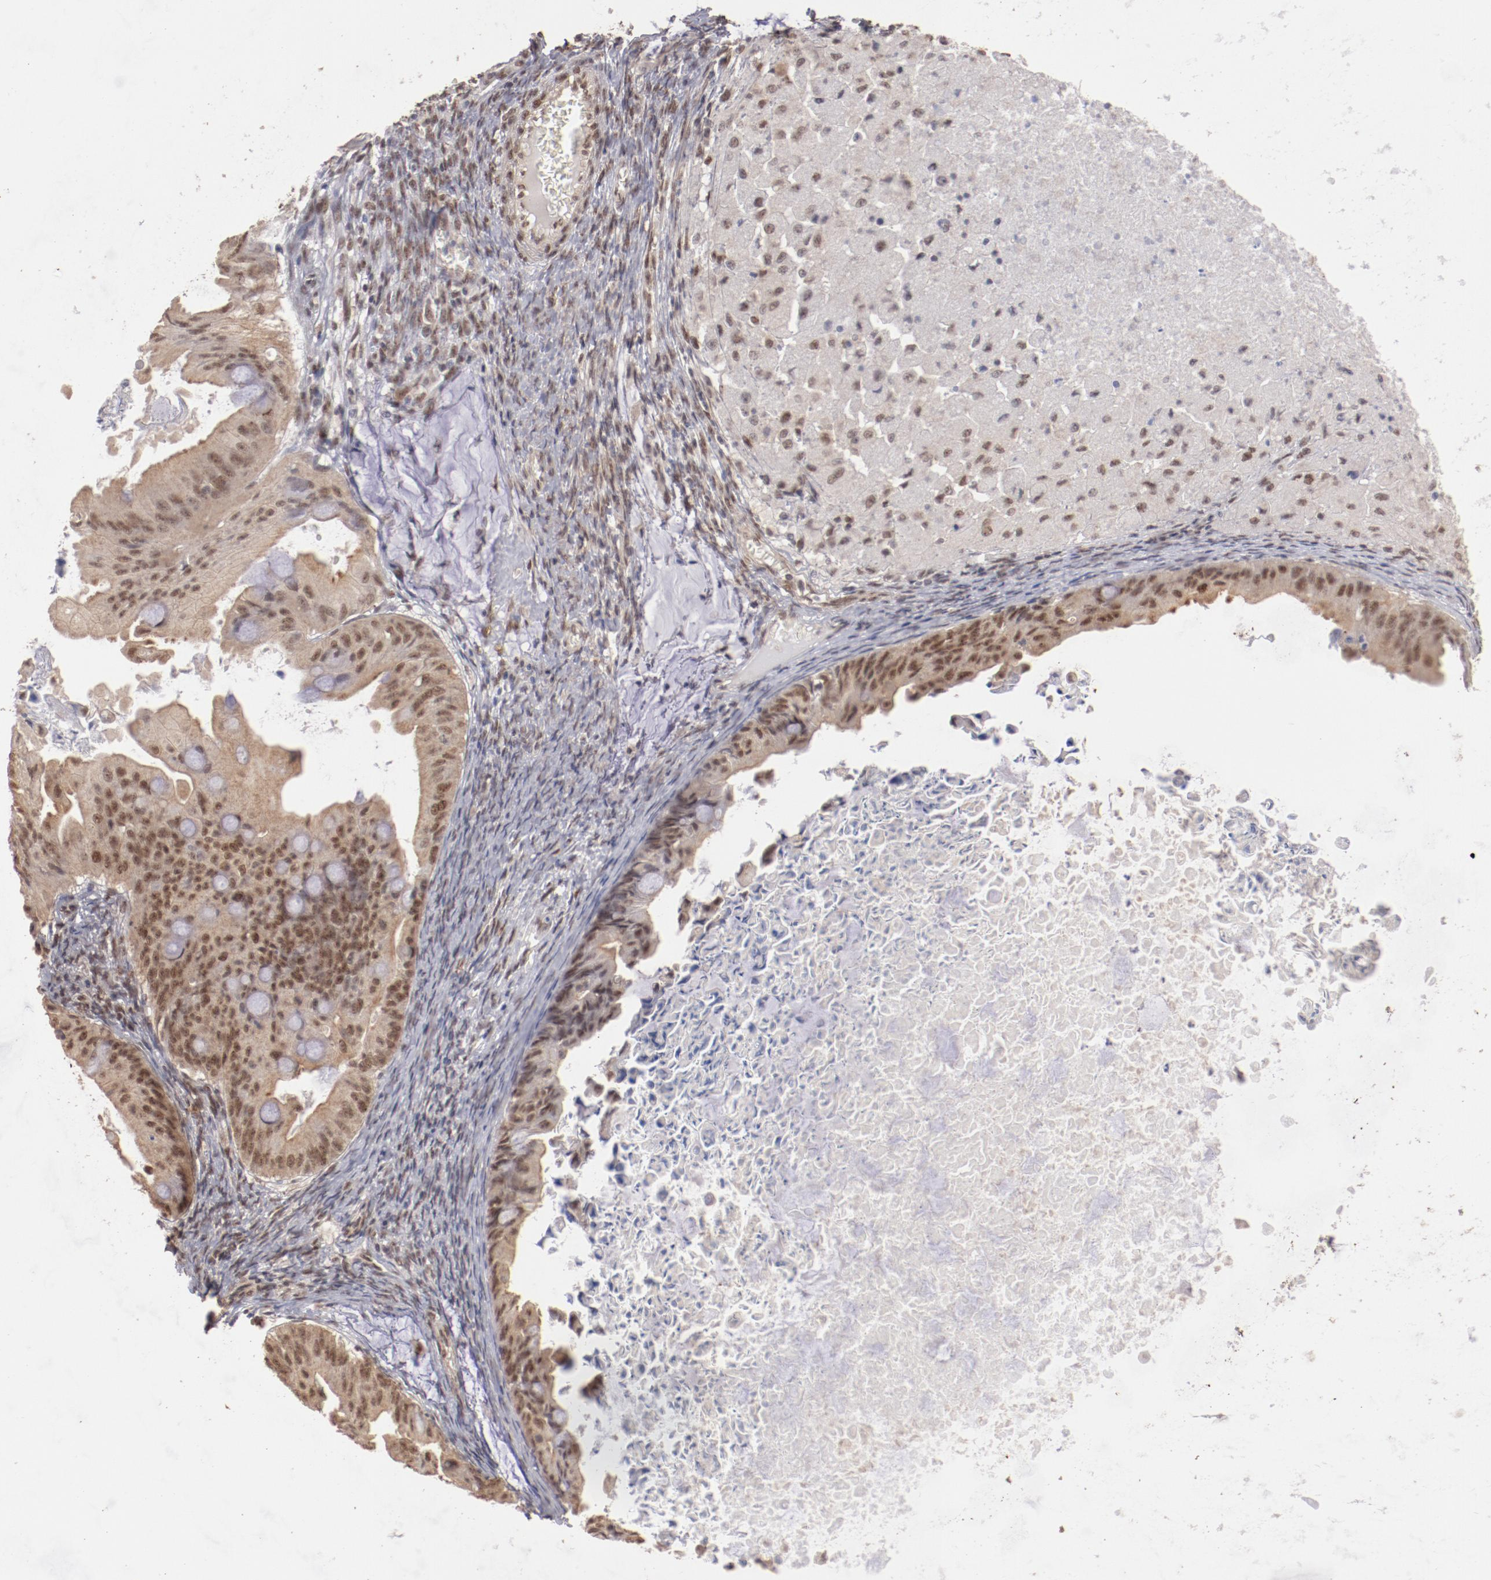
{"staining": {"intensity": "moderate", "quantity": ">75%", "location": "cytoplasmic/membranous,nuclear"}, "tissue": "ovarian cancer", "cell_type": "Tumor cells", "image_type": "cancer", "snomed": [{"axis": "morphology", "description": "Cystadenocarcinoma, mucinous, NOS"}, {"axis": "topography", "description": "Ovary"}], "caption": "Human ovarian mucinous cystadenocarcinoma stained for a protein (brown) demonstrates moderate cytoplasmic/membranous and nuclear positive expression in approximately >75% of tumor cells.", "gene": "CLOCK", "patient": {"sex": "female", "age": 37}}